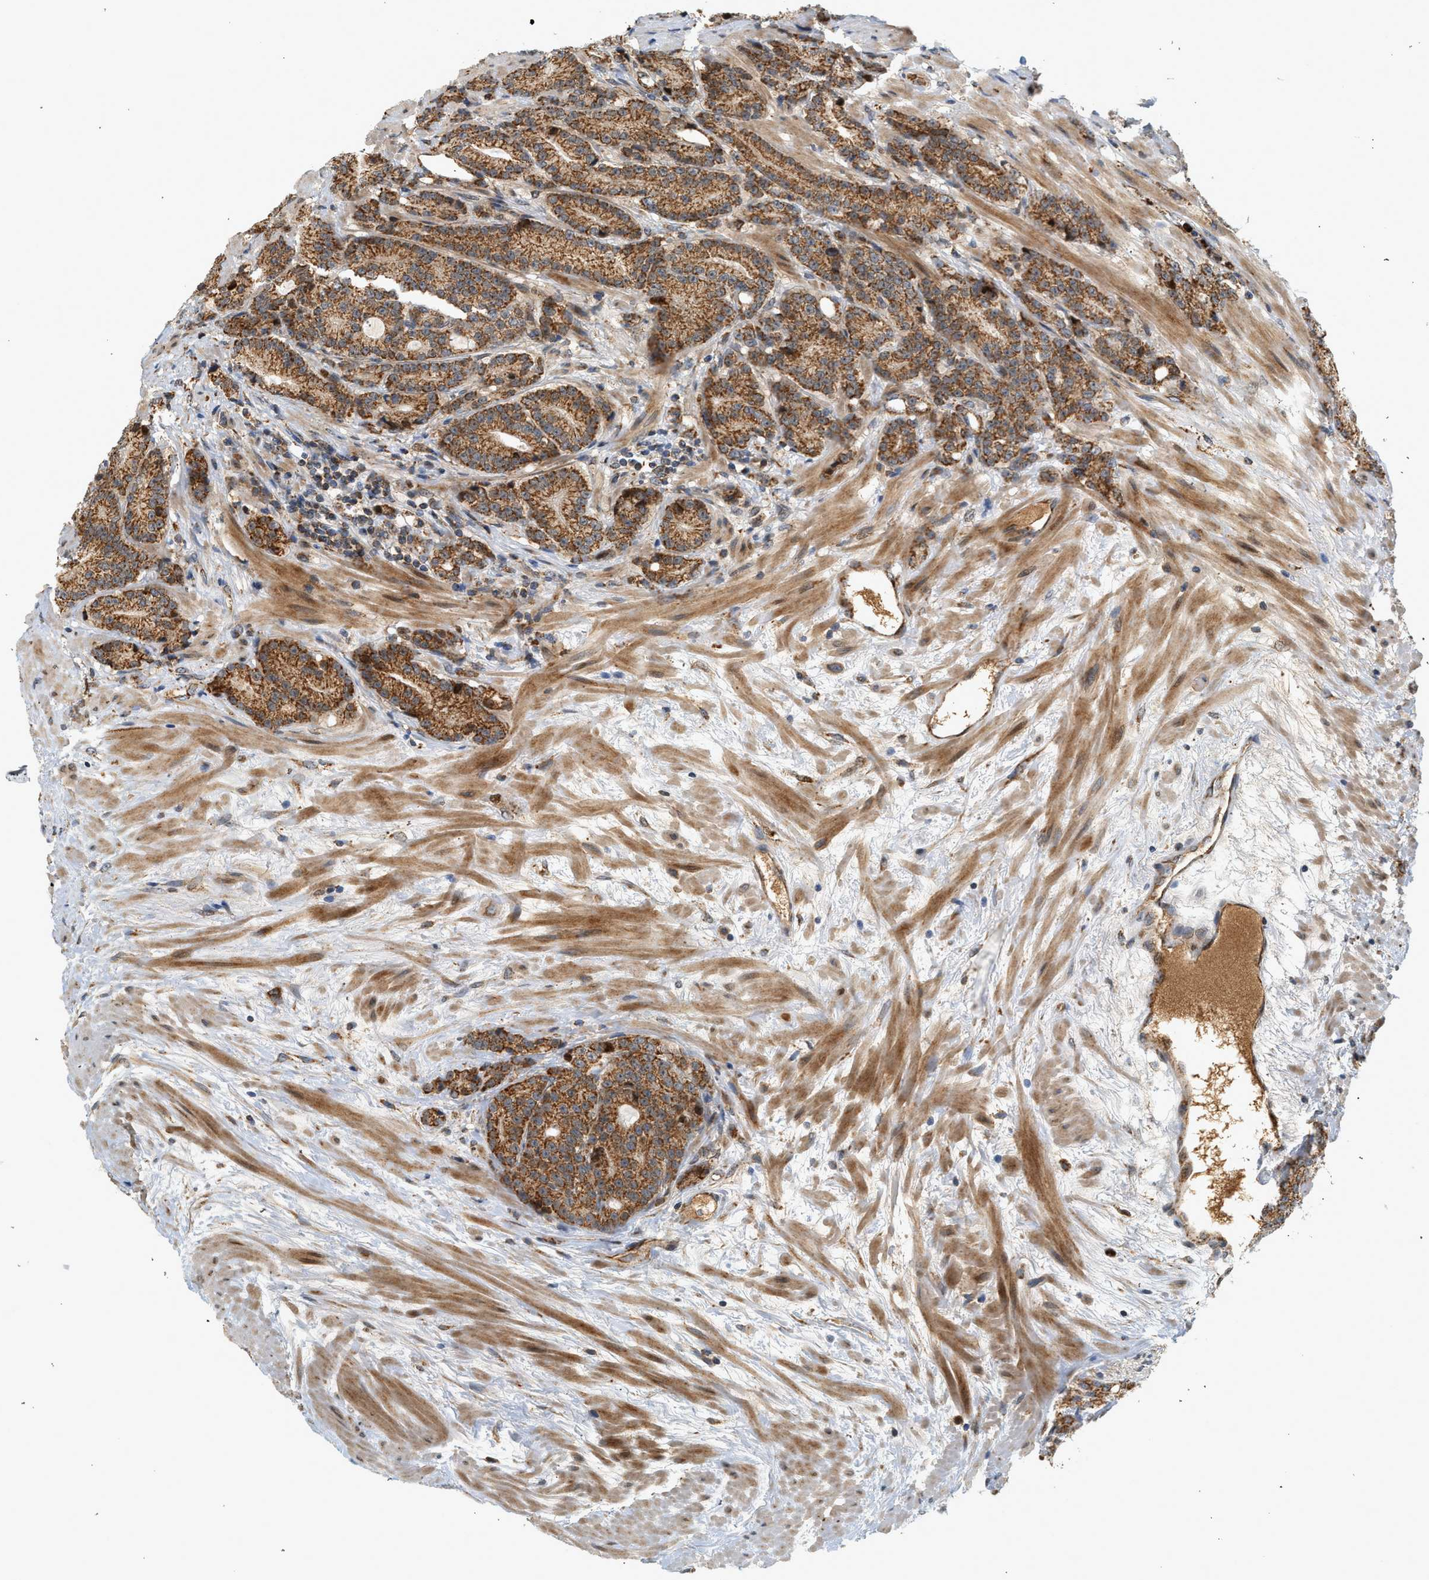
{"staining": {"intensity": "strong", "quantity": ">75%", "location": "cytoplasmic/membranous"}, "tissue": "prostate cancer", "cell_type": "Tumor cells", "image_type": "cancer", "snomed": [{"axis": "morphology", "description": "Adenocarcinoma, High grade"}, {"axis": "topography", "description": "Prostate"}], "caption": "Adenocarcinoma (high-grade) (prostate) was stained to show a protein in brown. There is high levels of strong cytoplasmic/membranous expression in about >75% of tumor cells. (DAB IHC with brightfield microscopy, high magnification).", "gene": "MCU", "patient": {"sex": "male", "age": 61}}